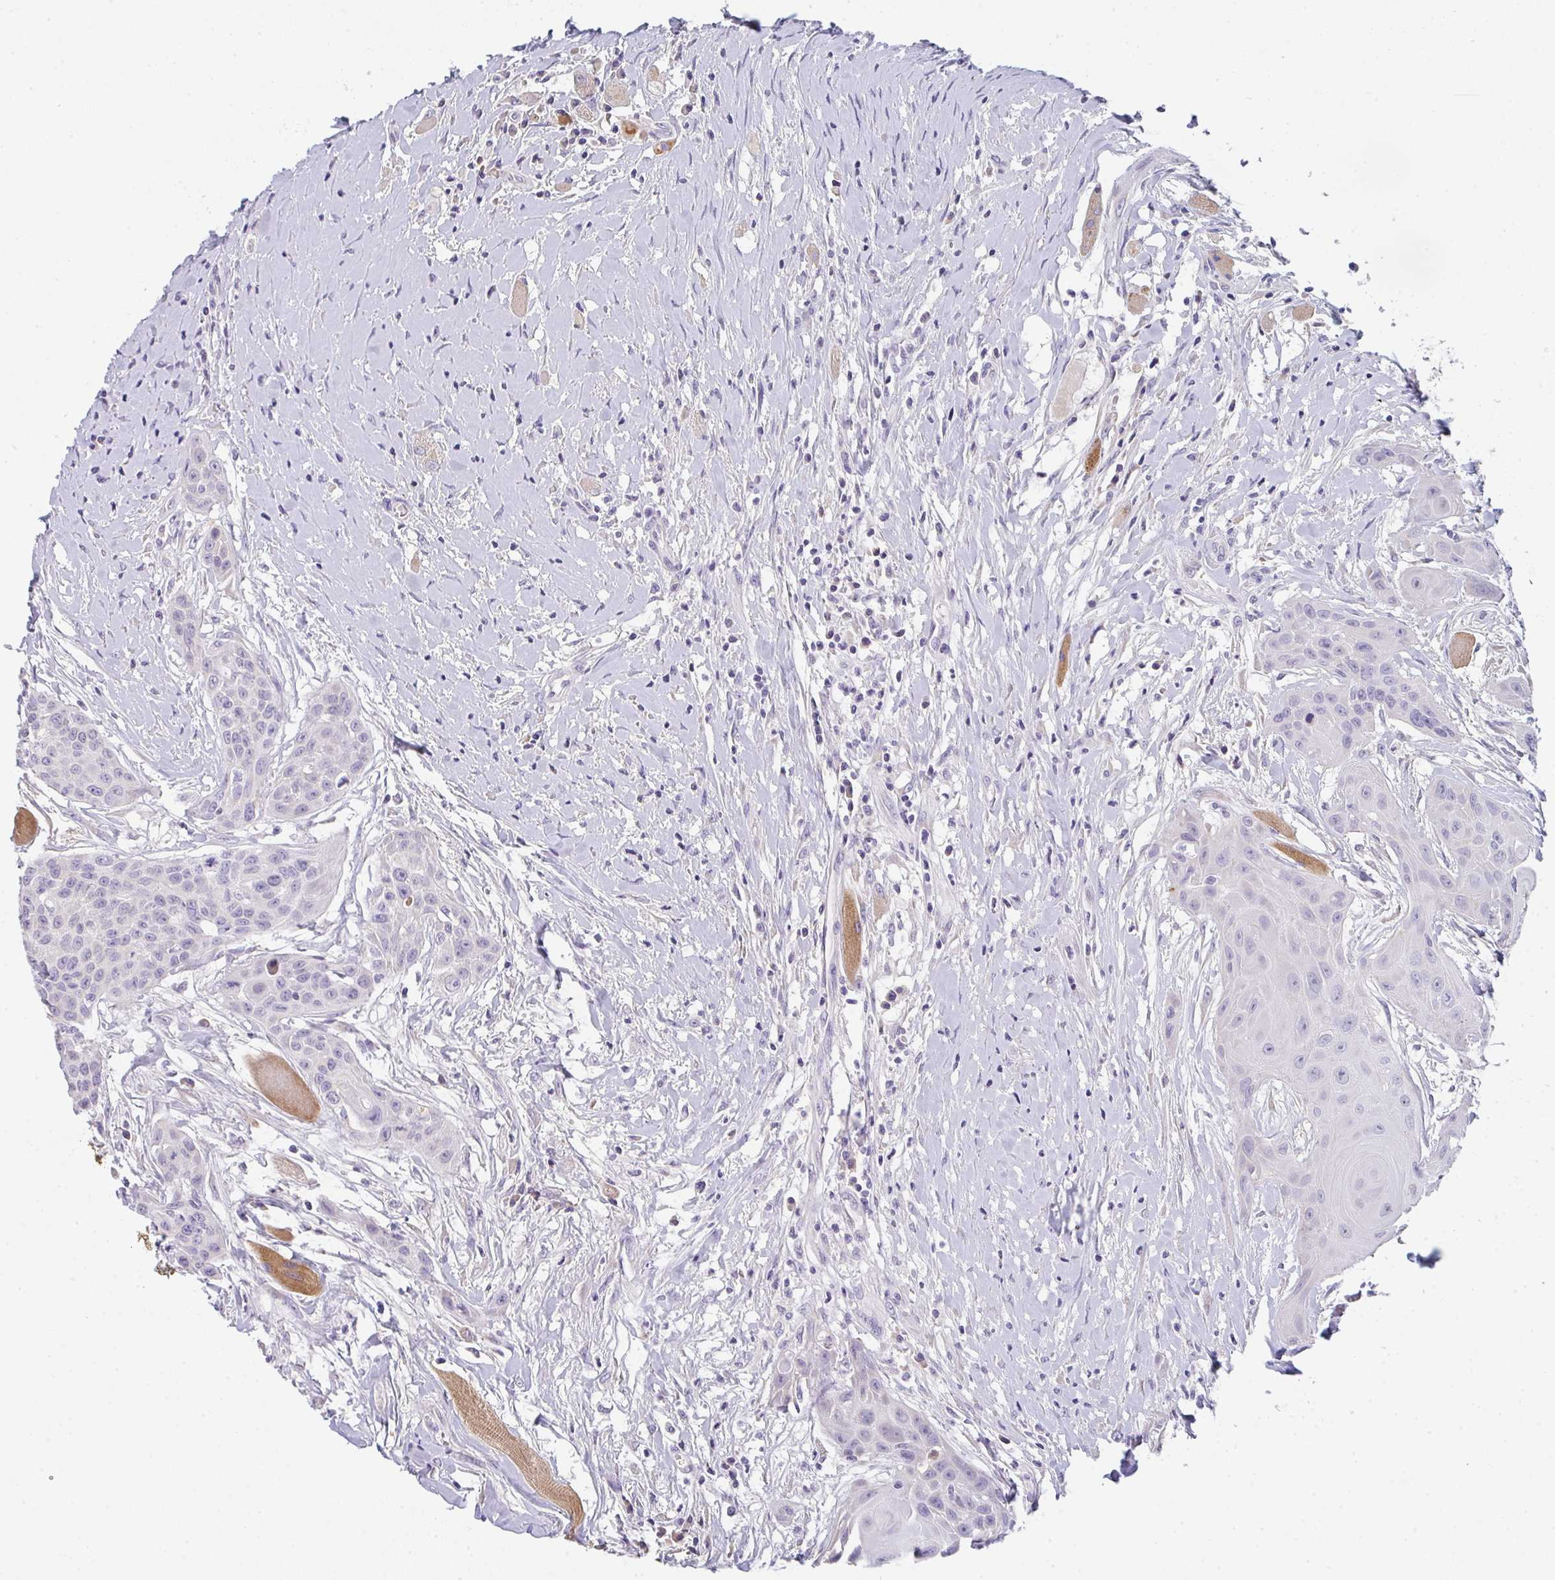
{"staining": {"intensity": "negative", "quantity": "none", "location": "none"}, "tissue": "head and neck cancer", "cell_type": "Tumor cells", "image_type": "cancer", "snomed": [{"axis": "morphology", "description": "Squamous cell carcinoma, NOS"}, {"axis": "topography", "description": "Head-Neck"}], "caption": "DAB immunohistochemical staining of head and neck squamous cell carcinoma demonstrates no significant expression in tumor cells.", "gene": "CACNA1S", "patient": {"sex": "female", "age": 73}}